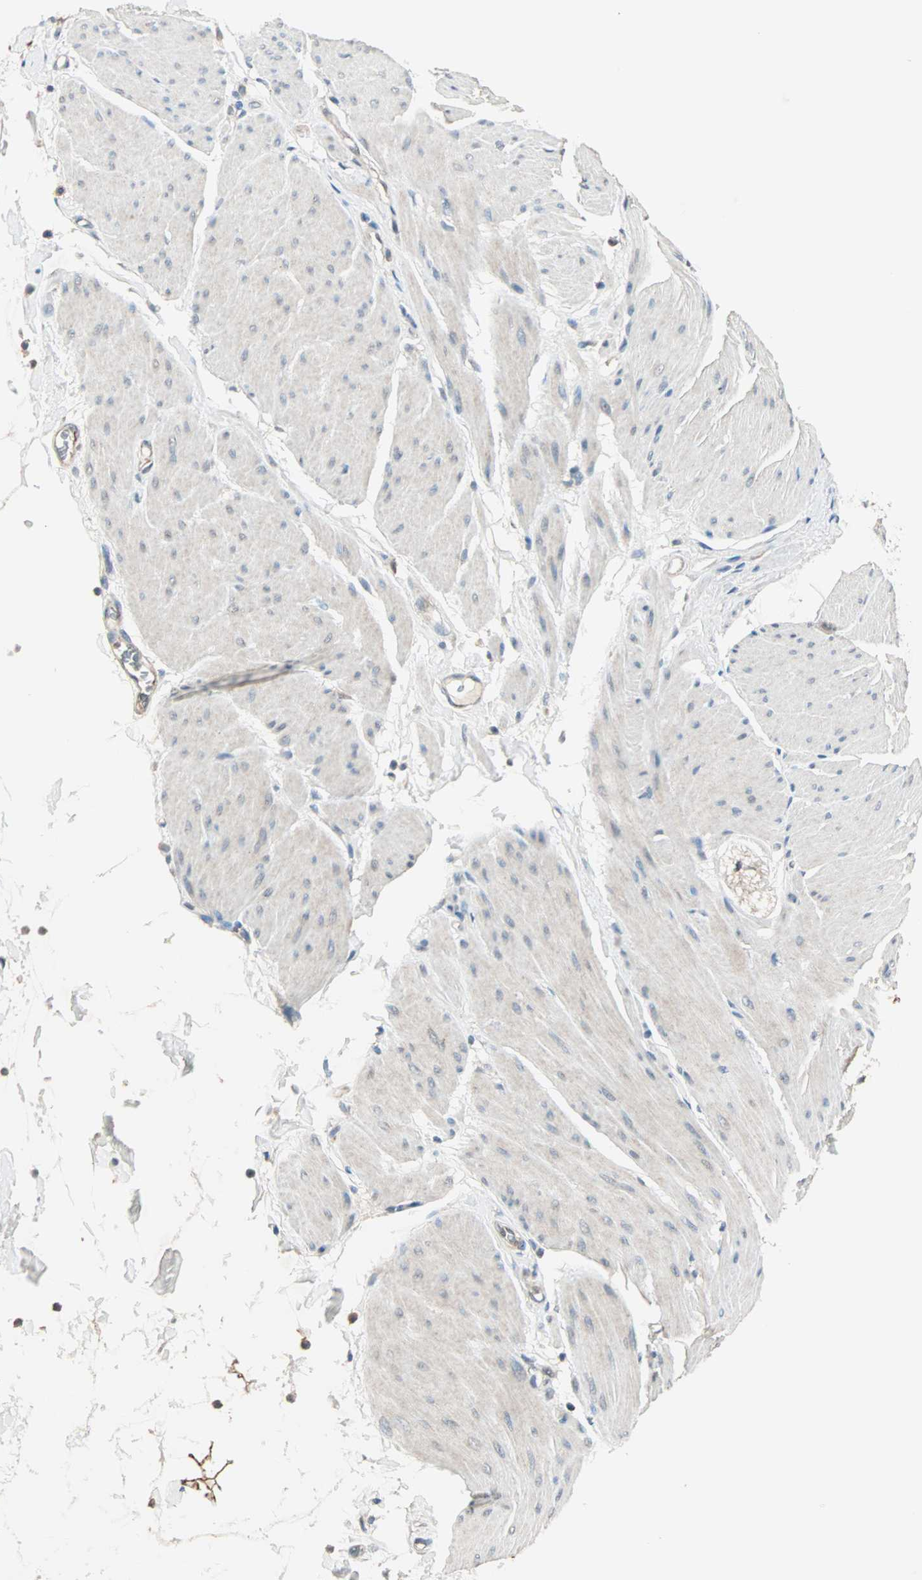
{"staining": {"intensity": "negative", "quantity": "none", "location": "none"}, "tissue": "smooth muscle", "cell_type": "Smooth muscle cells", "image_type": "normal", "snomed": [{"axis": "morphology", "description": "Normal tissue, NOS"}, {"axis": "topography", "description": "Smooth muscle"}, {"axis": "topography", "description": "Colon"}], "caption": "Immunohistochemistry of unremarkable human smooth muscle displays no positivity in smooth muscle cells. The staining is performed using DAB (3,3'-diaminobenzidine) brown chromogen with nuclei counter-stained in using hematoxylin.", "gene": "MAP3K21", "patient": {"sex": "male", "age": 67}}